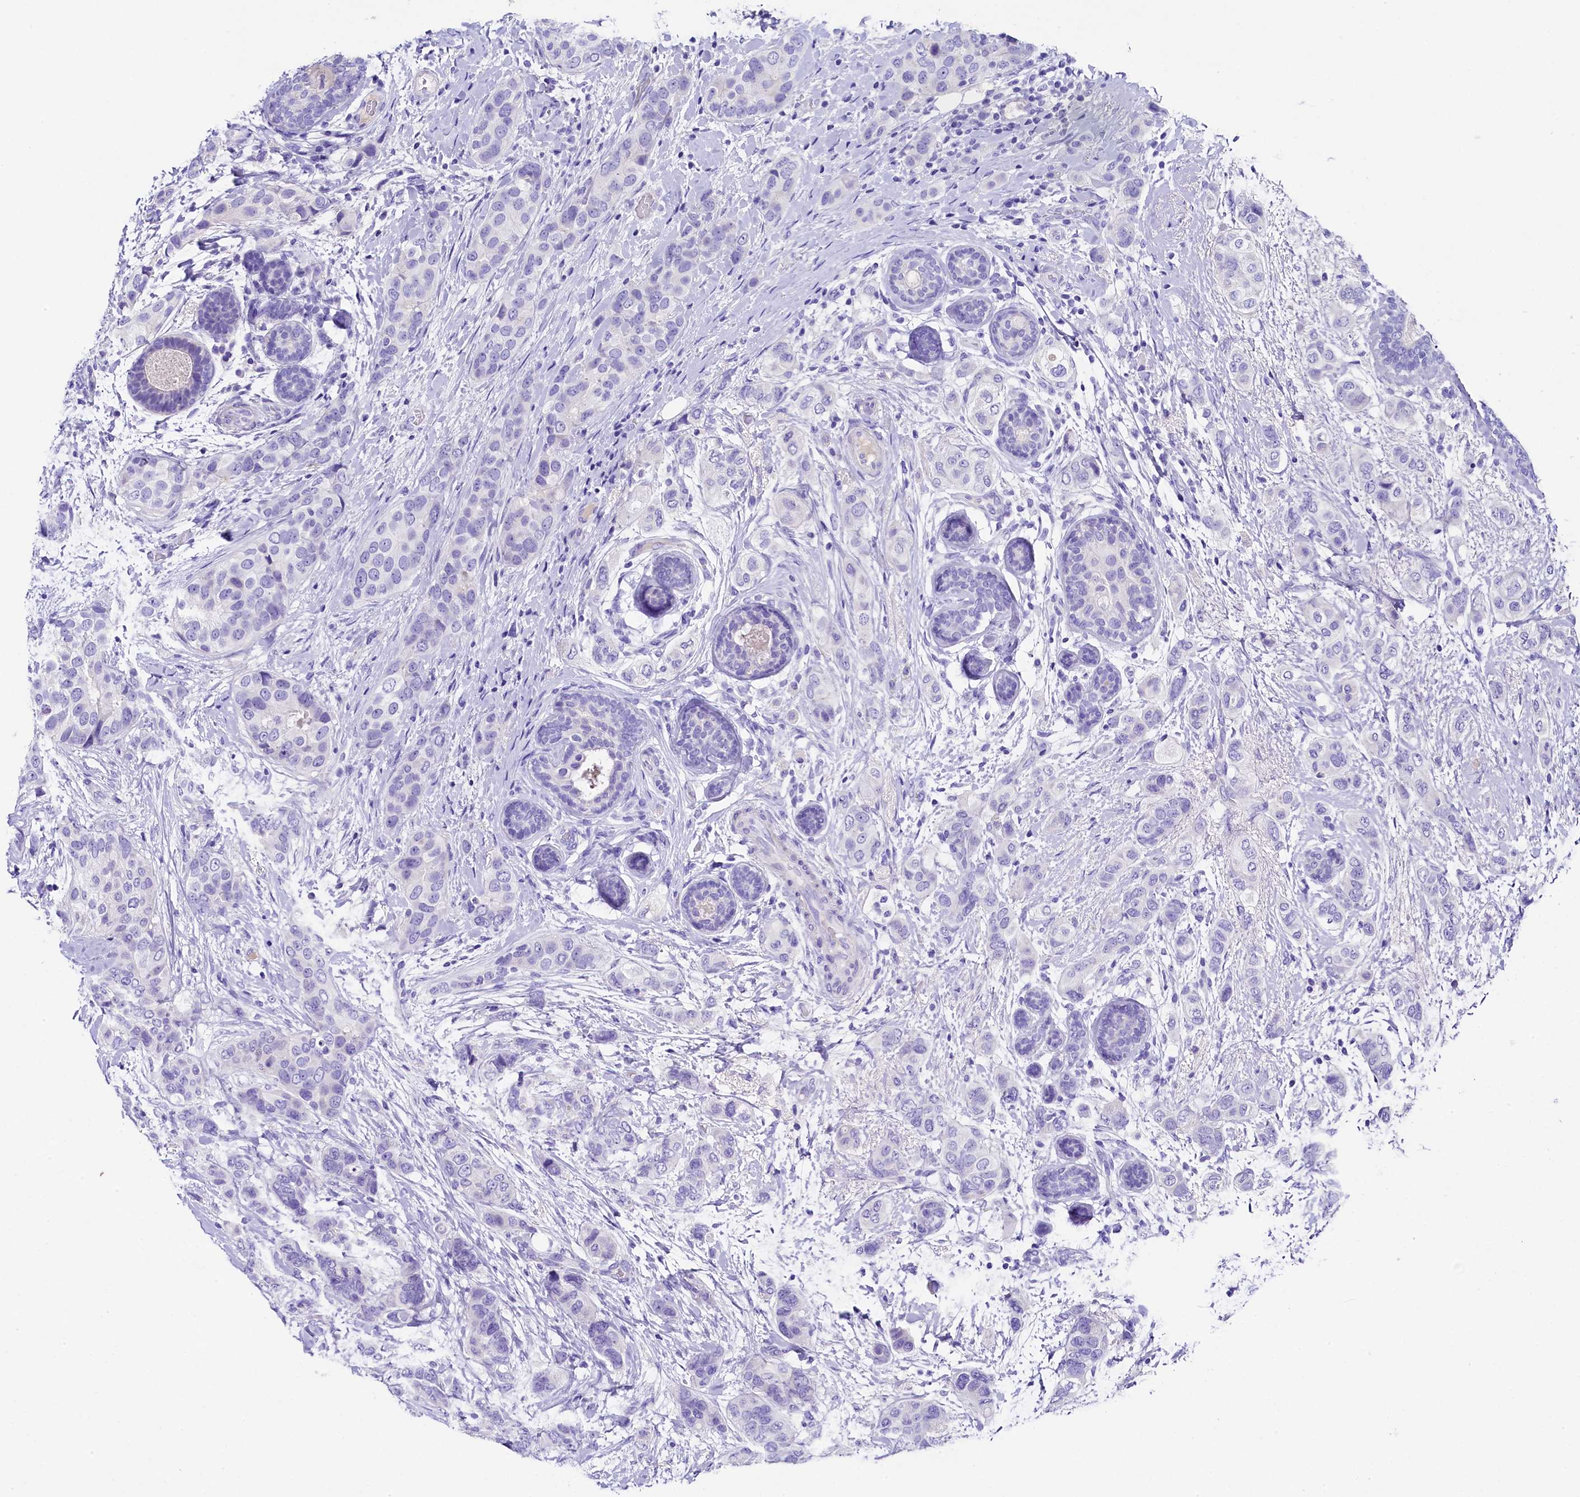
{"staining": {"intensity": "negative", "quantity": "none", "location": "none"}, "tissue": "breast cancer", "cell_type": "Tumor cells", "image_type": "cancer", "snomed": [{"axis": "morphology", "description": "Lobular carcinoma"}, {"axis": "topography", "description": "Breast"}], "caption": "Breast cancer stained for a protein using immunohistochemistry (IHC) demonstrates no positivity tumor cells.", "gene": "SKIDA1", "patient": {"sex": "female", "age": 51}}